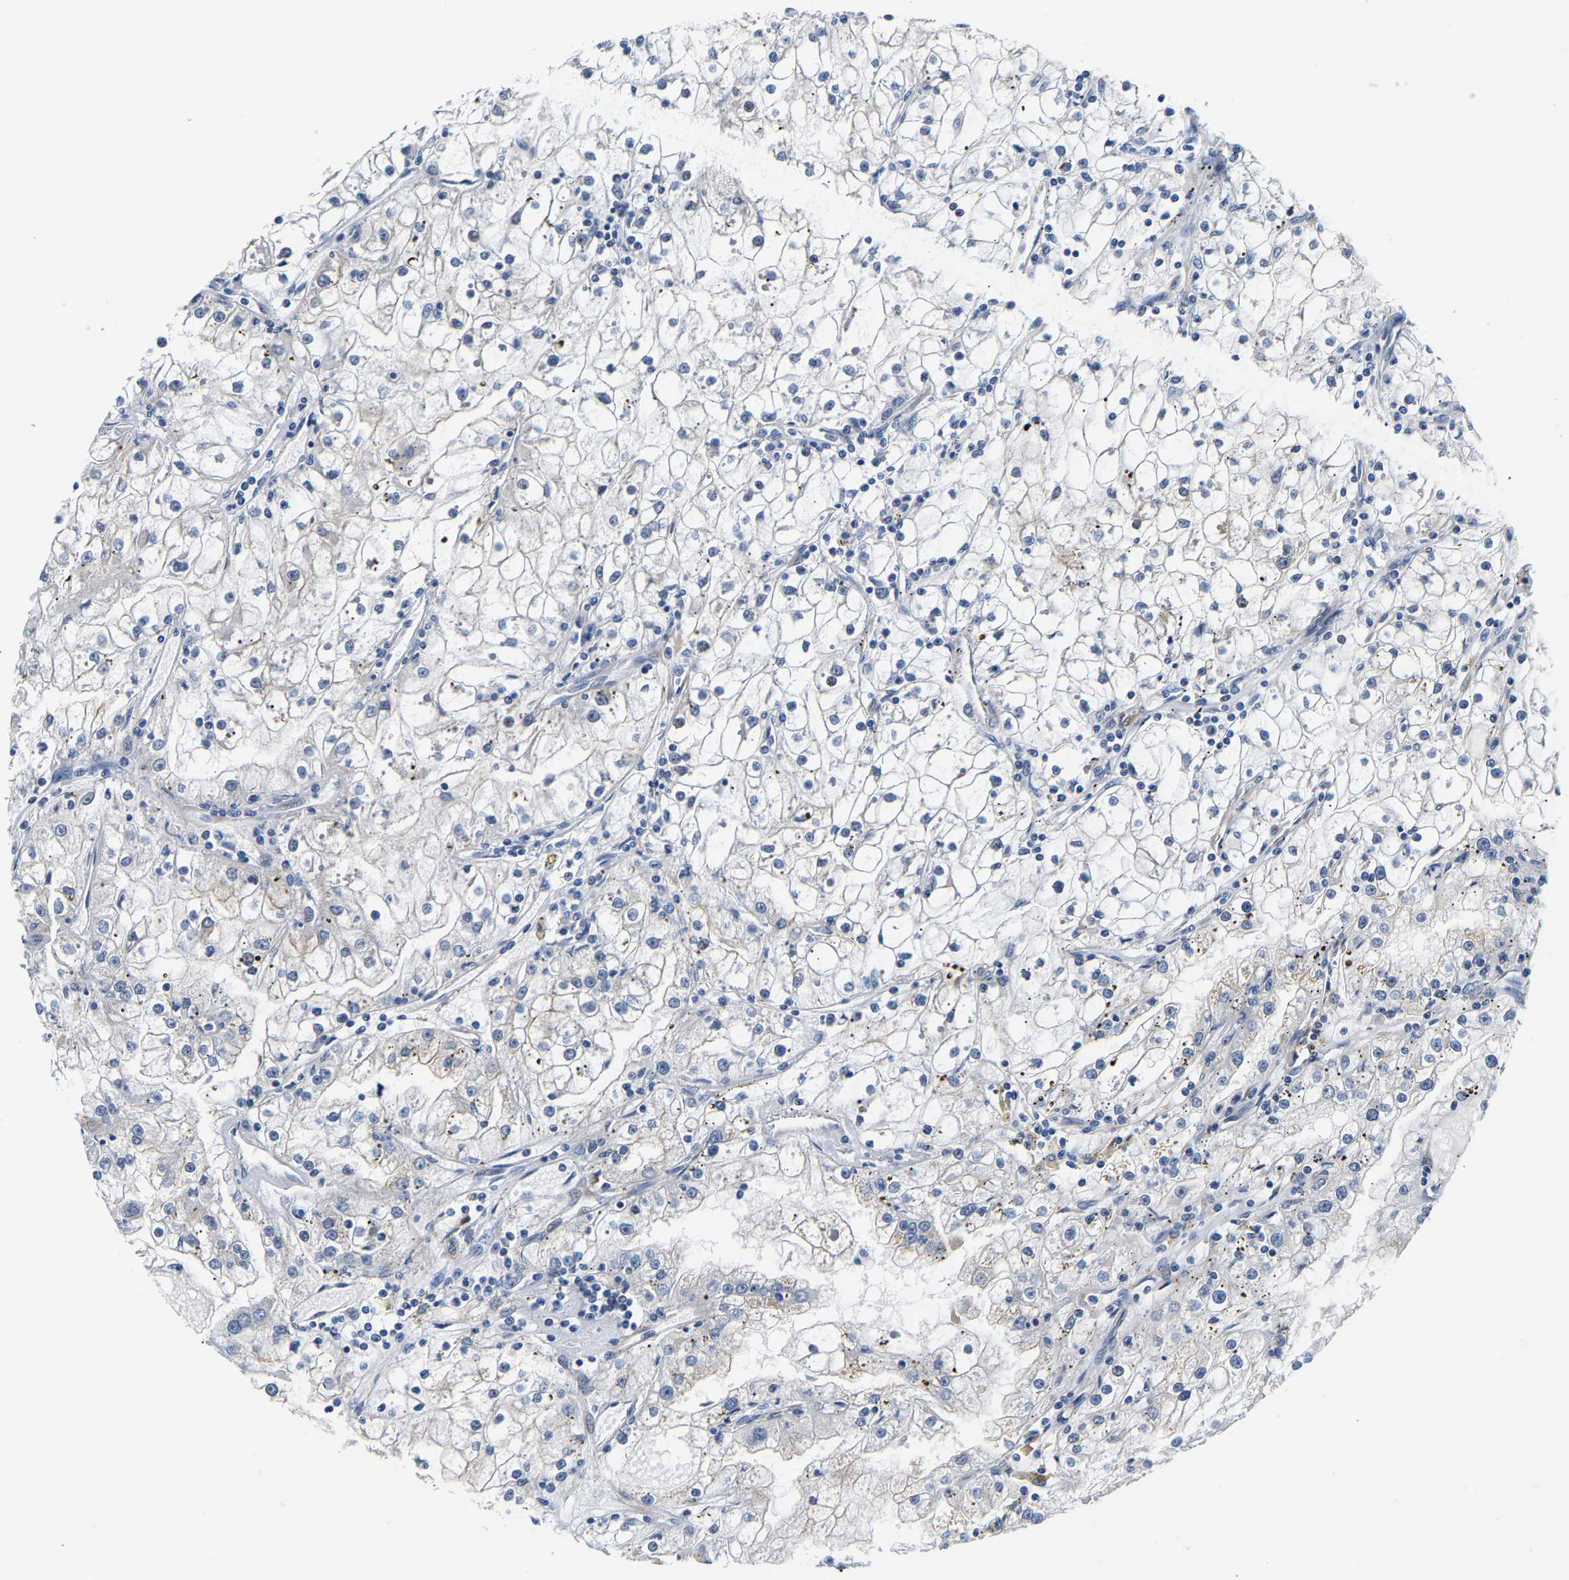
{"staining": {"intensity": "negative", "quantity": "none", "location": "none"}, "tissue": "renal cancer", "cell_type": "Tumor cells", "image_type": "cancer", "snomed": [{"axis": "morphology", "description": "Adenocarcinoma, NOS"}, {"axis": "topography", "description": "Kidney"}], "caption": "Tumor cells are negative for brown protein staining in renal cancer. (DAB (3,3'-diaminobenzidine) immunohistochemistry visualized using brightfield microscopy, high magnification).", "gene": "PAWR", "patient": {"sex": "male", "age": 56}}